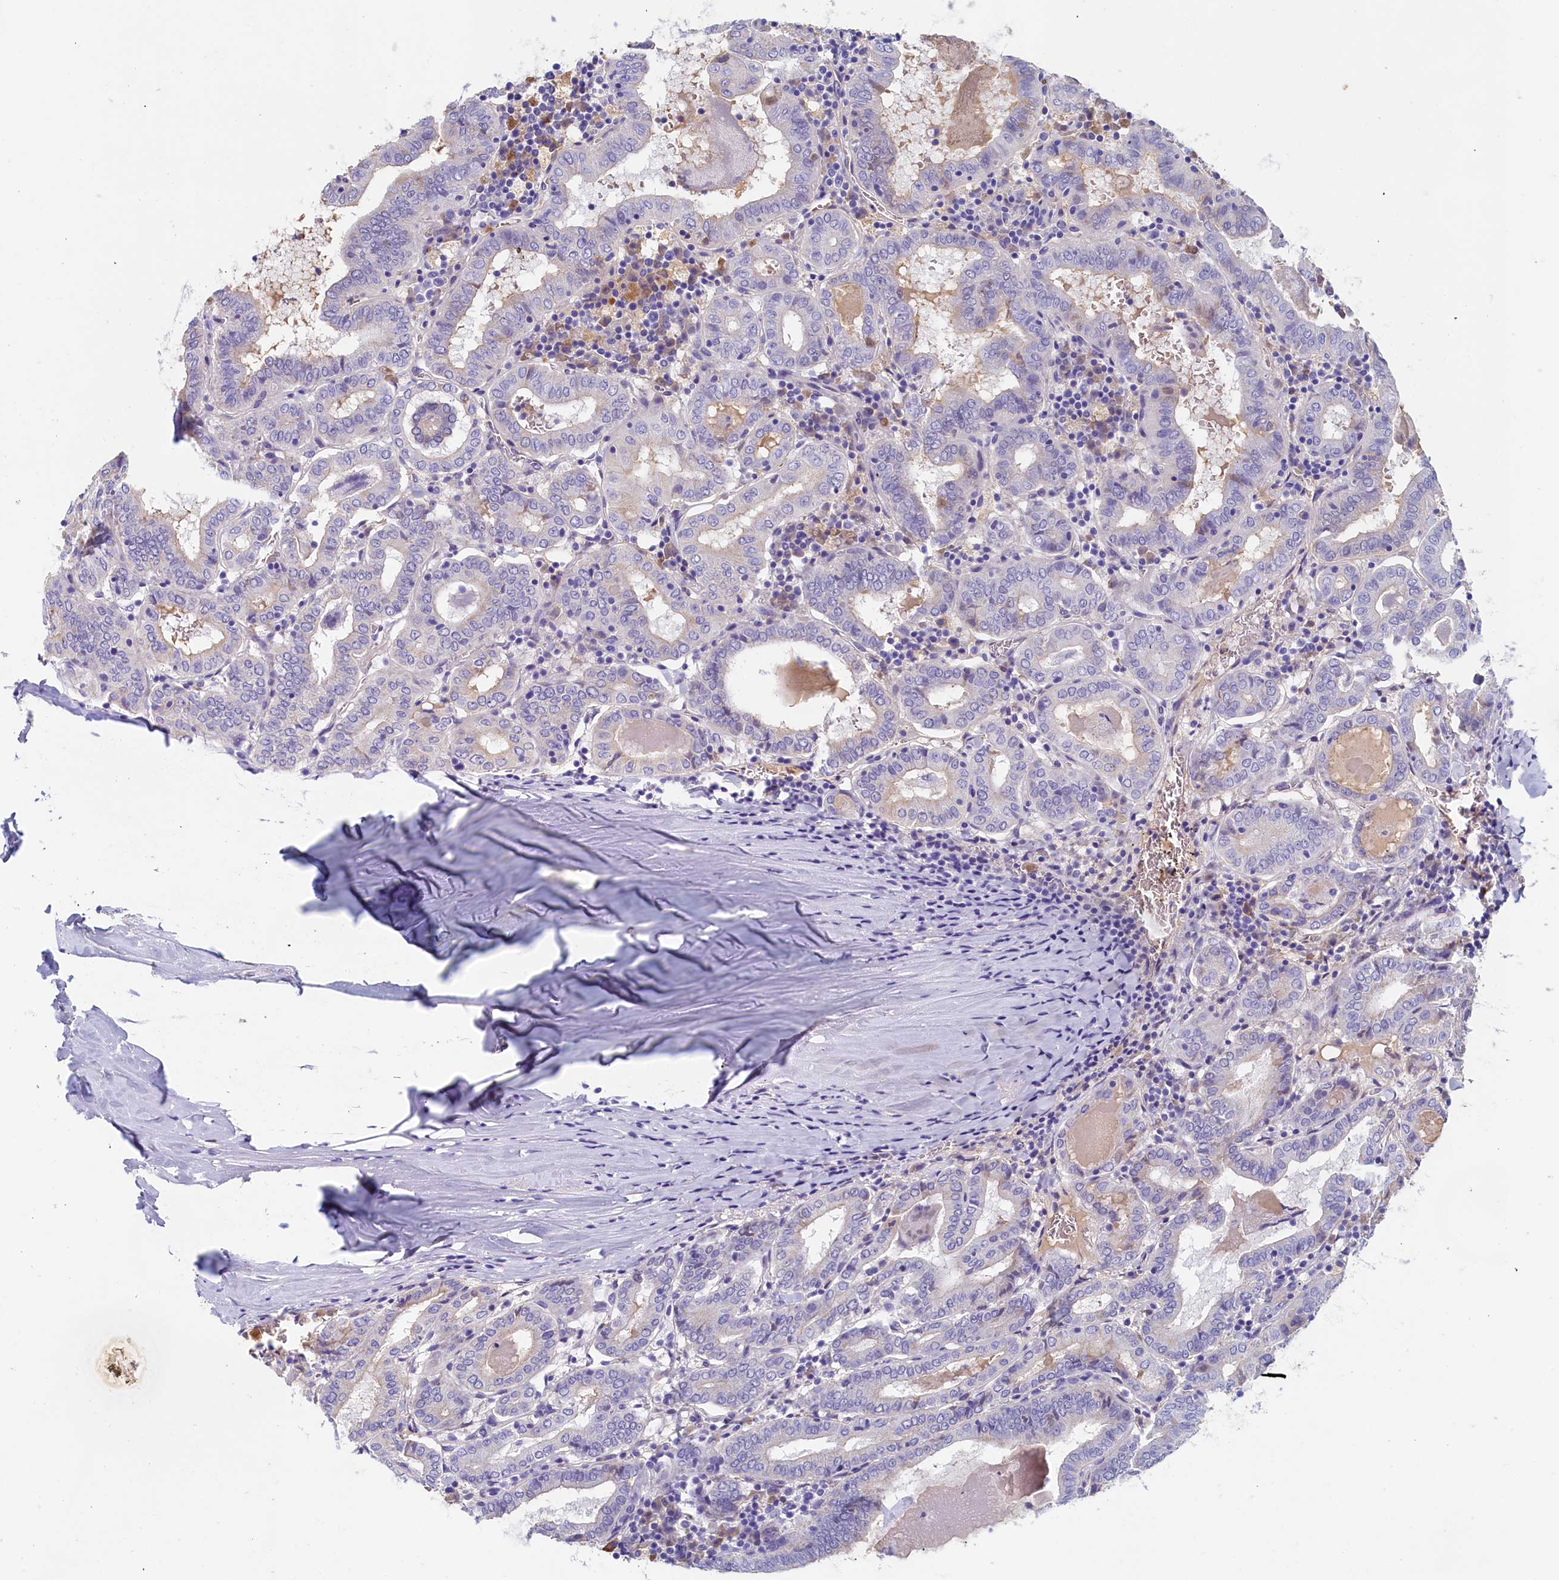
{"staining": {"intensity": "negative", "quantity": "none", "location": "none"}, "tissue": "thyroid cancer", "cell_type": "Tumor cells", "image_type": "cancer", "snomed": [{"axis": "morphology", "description": "Papillary adenocarcinoma, NOS"}, {"axis": "topography", "description": "Thyroid gland"}], "caption": "The micrograph shows no significant positivity in tumor cells of thyroid cancer. (DAB (3,3'-diaminobenzidine) immunohistochemistry visualized using brightfield microscopy, high magnification).", "gene": "GUCA1C", "patient": {"sex": "female", "age": 72}}